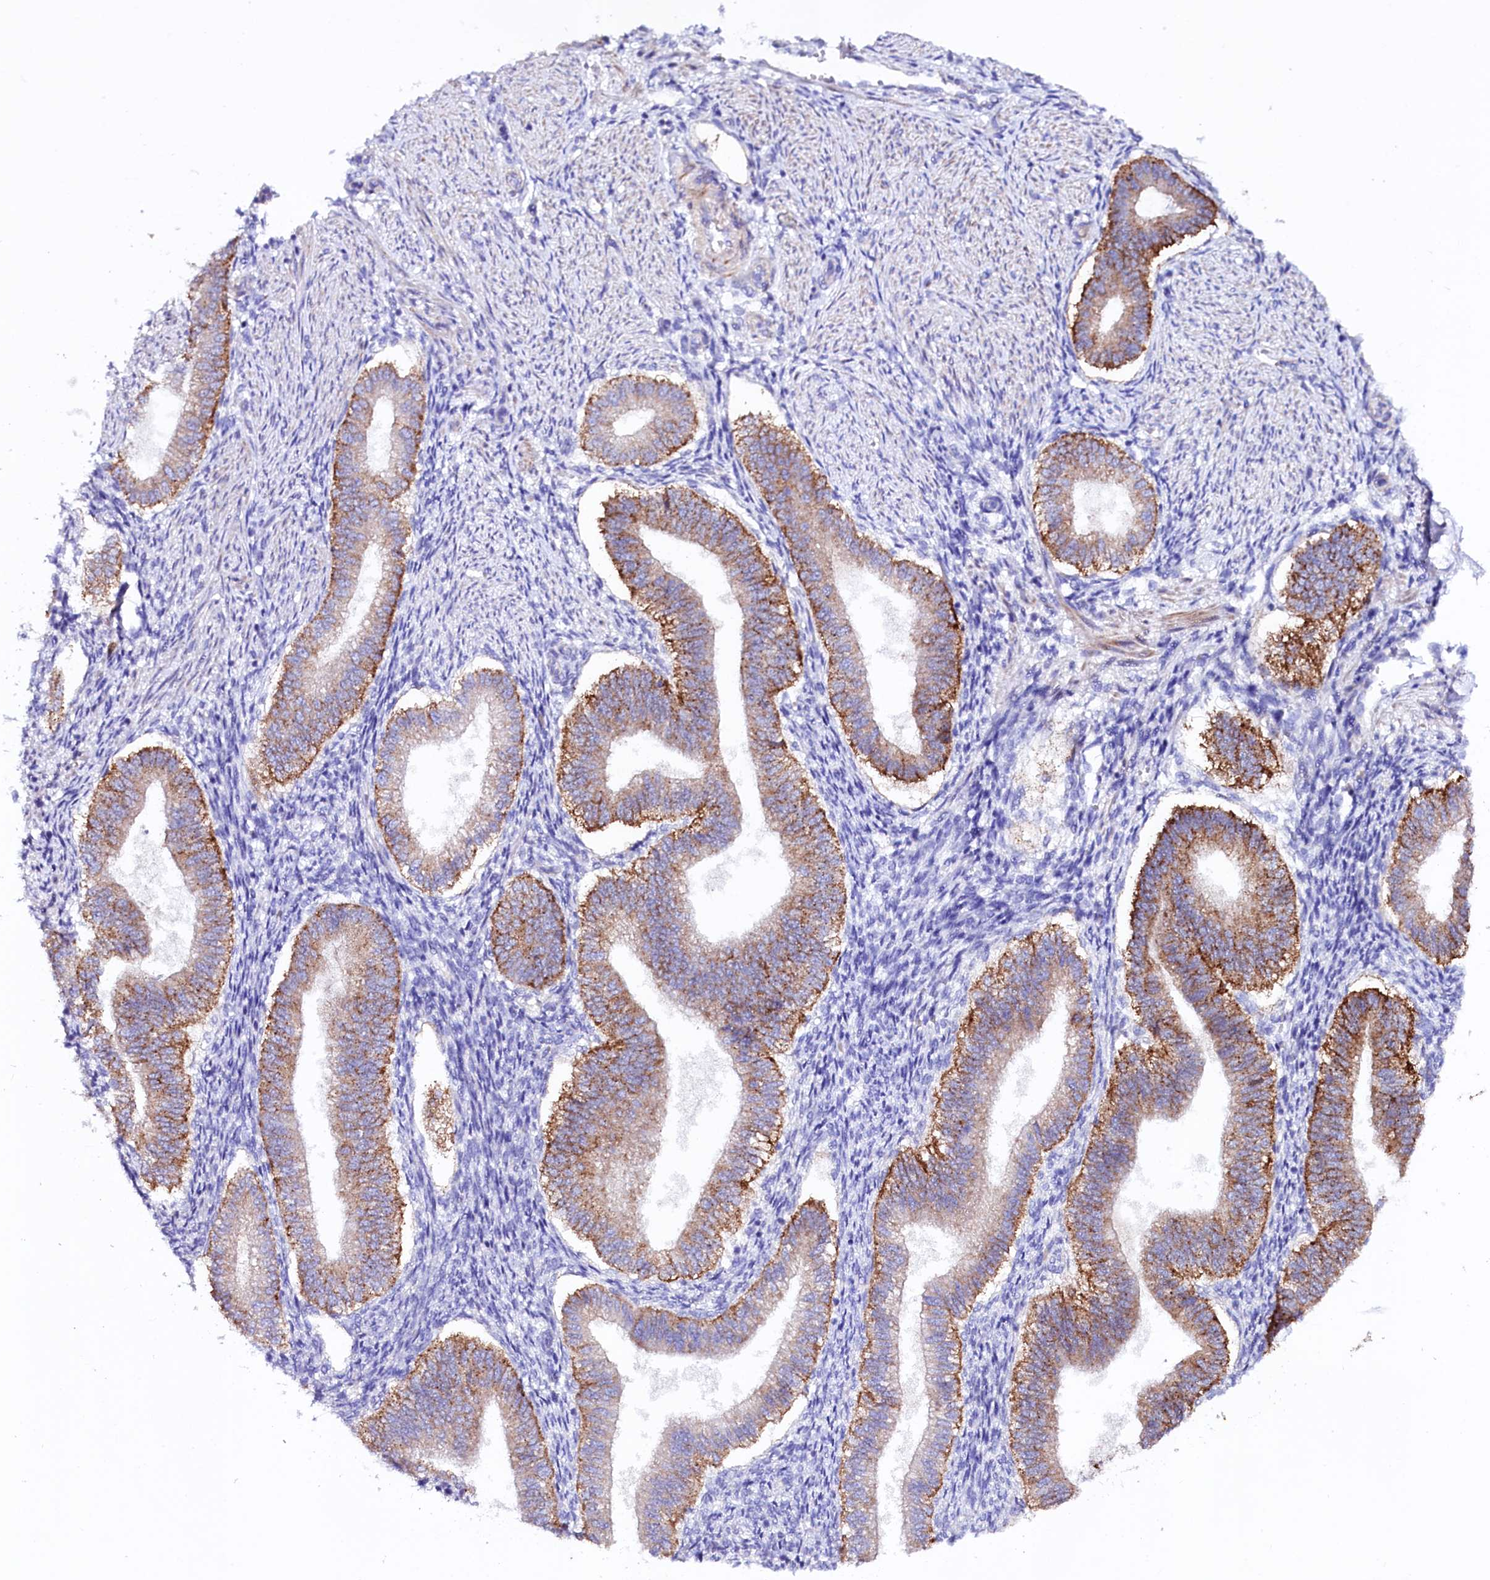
{"staining": {"intensity": "negative", "quantity": "none", "location": "none"}, "tissue": "endometrium", "cell_type": "Cells in endometrial stroma", "image_type": "normal", "snomed": [{"axis": "morphology", "description": "Normal tissue, NOS"}, {"axis": "topography", "description": "Endometrium"}], "caption": "Cells in endometrial stroma show no significant staining in benign endometrium. Nuclei are stained in blue.", "gene": "SLC7A1", "patient": {"sex": "female", "age": 25}}